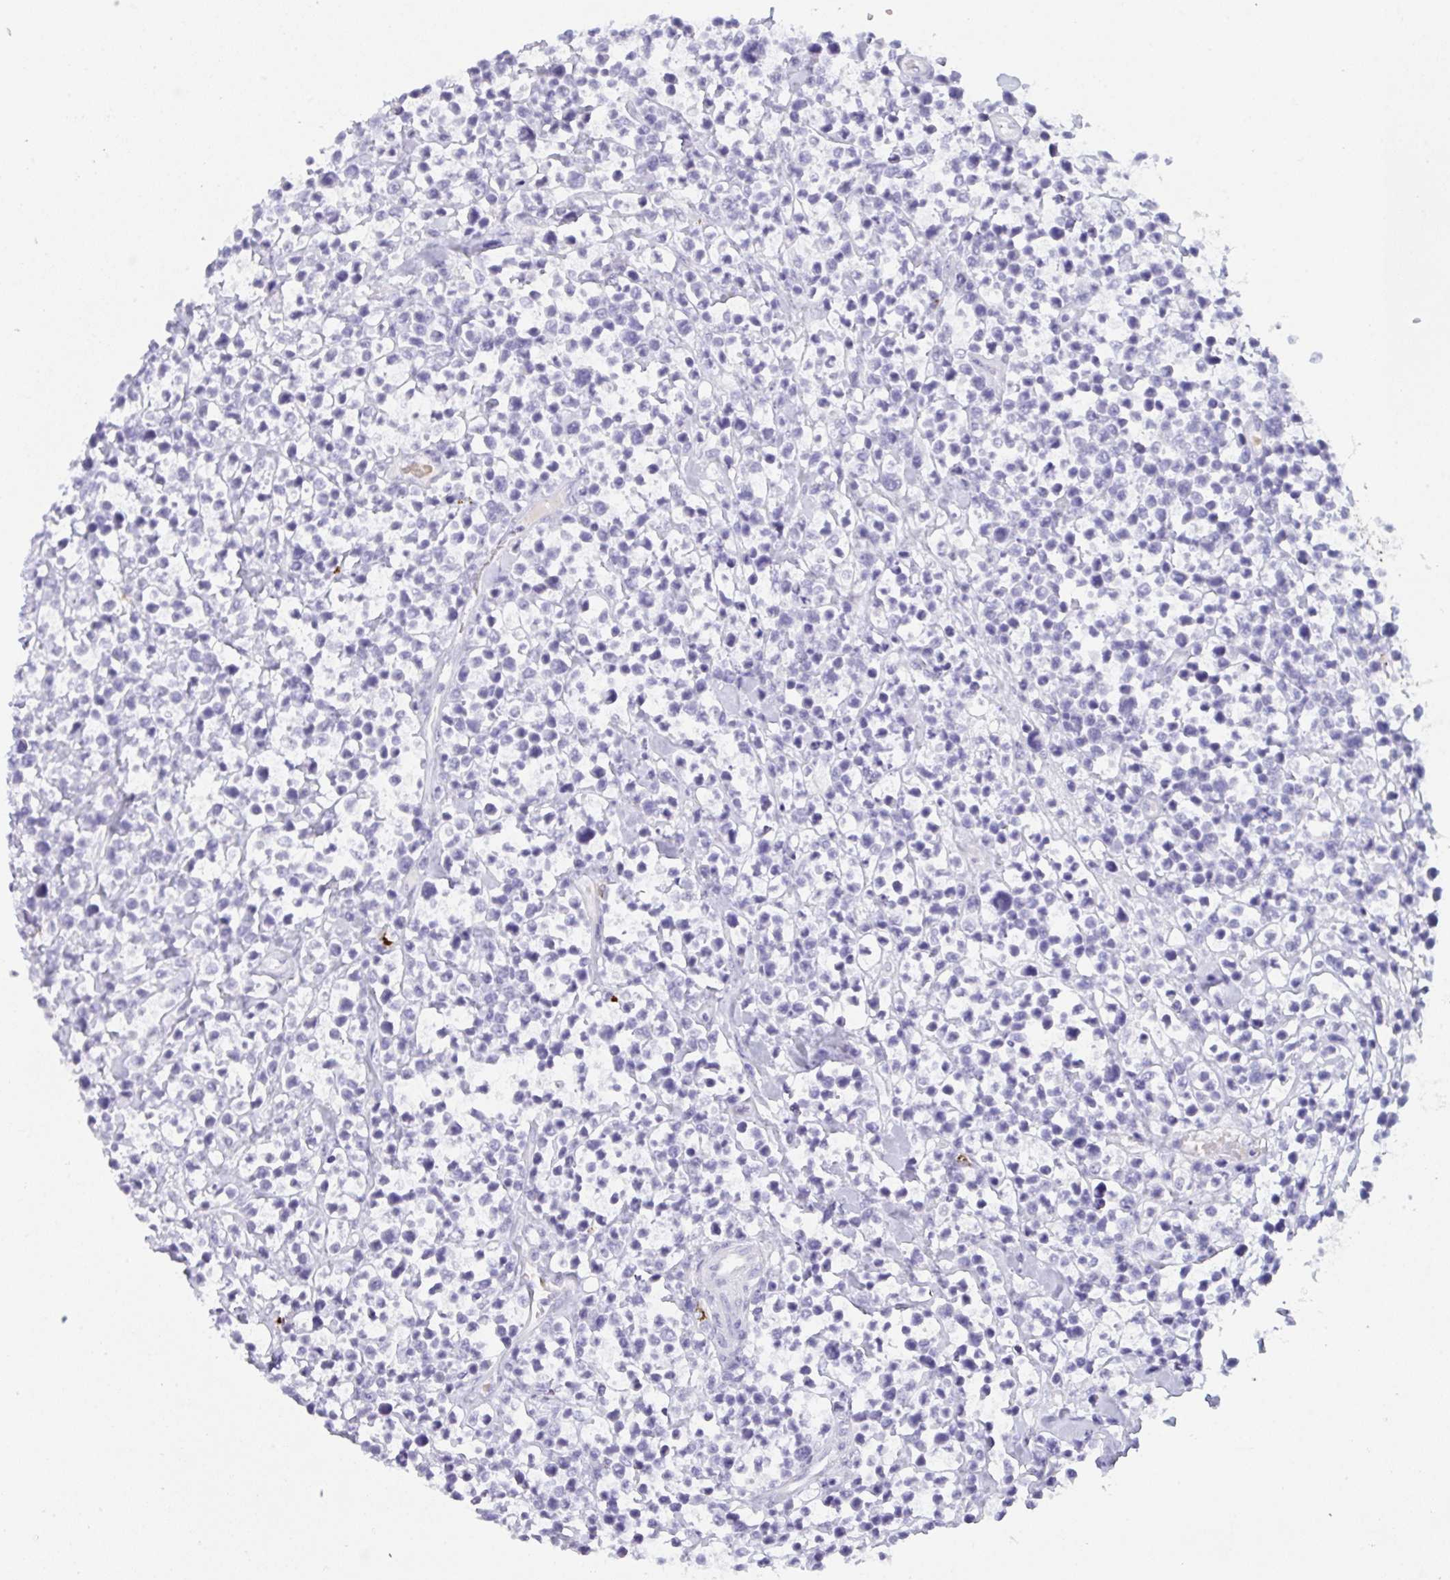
{"staining": {"intensity": "negative", "quantity": "none", "location": "none"}, "tissue": "lymphoma", "cell_type": "Tumor cells", "image_type": "cancer", "snomed": [{"axis": "morphology", "description": "Malignant lymphoma, non-Hodgkin's type, High grade"}, {"axis": "topography", "description": "Soft tissue"}], "caption": "DAB immunohistochemical staining of human lymphoma exhibits no significant staining in tumor cells.", "gene": "ZNF684", "patient": {"sex": "female", "age": 56}}